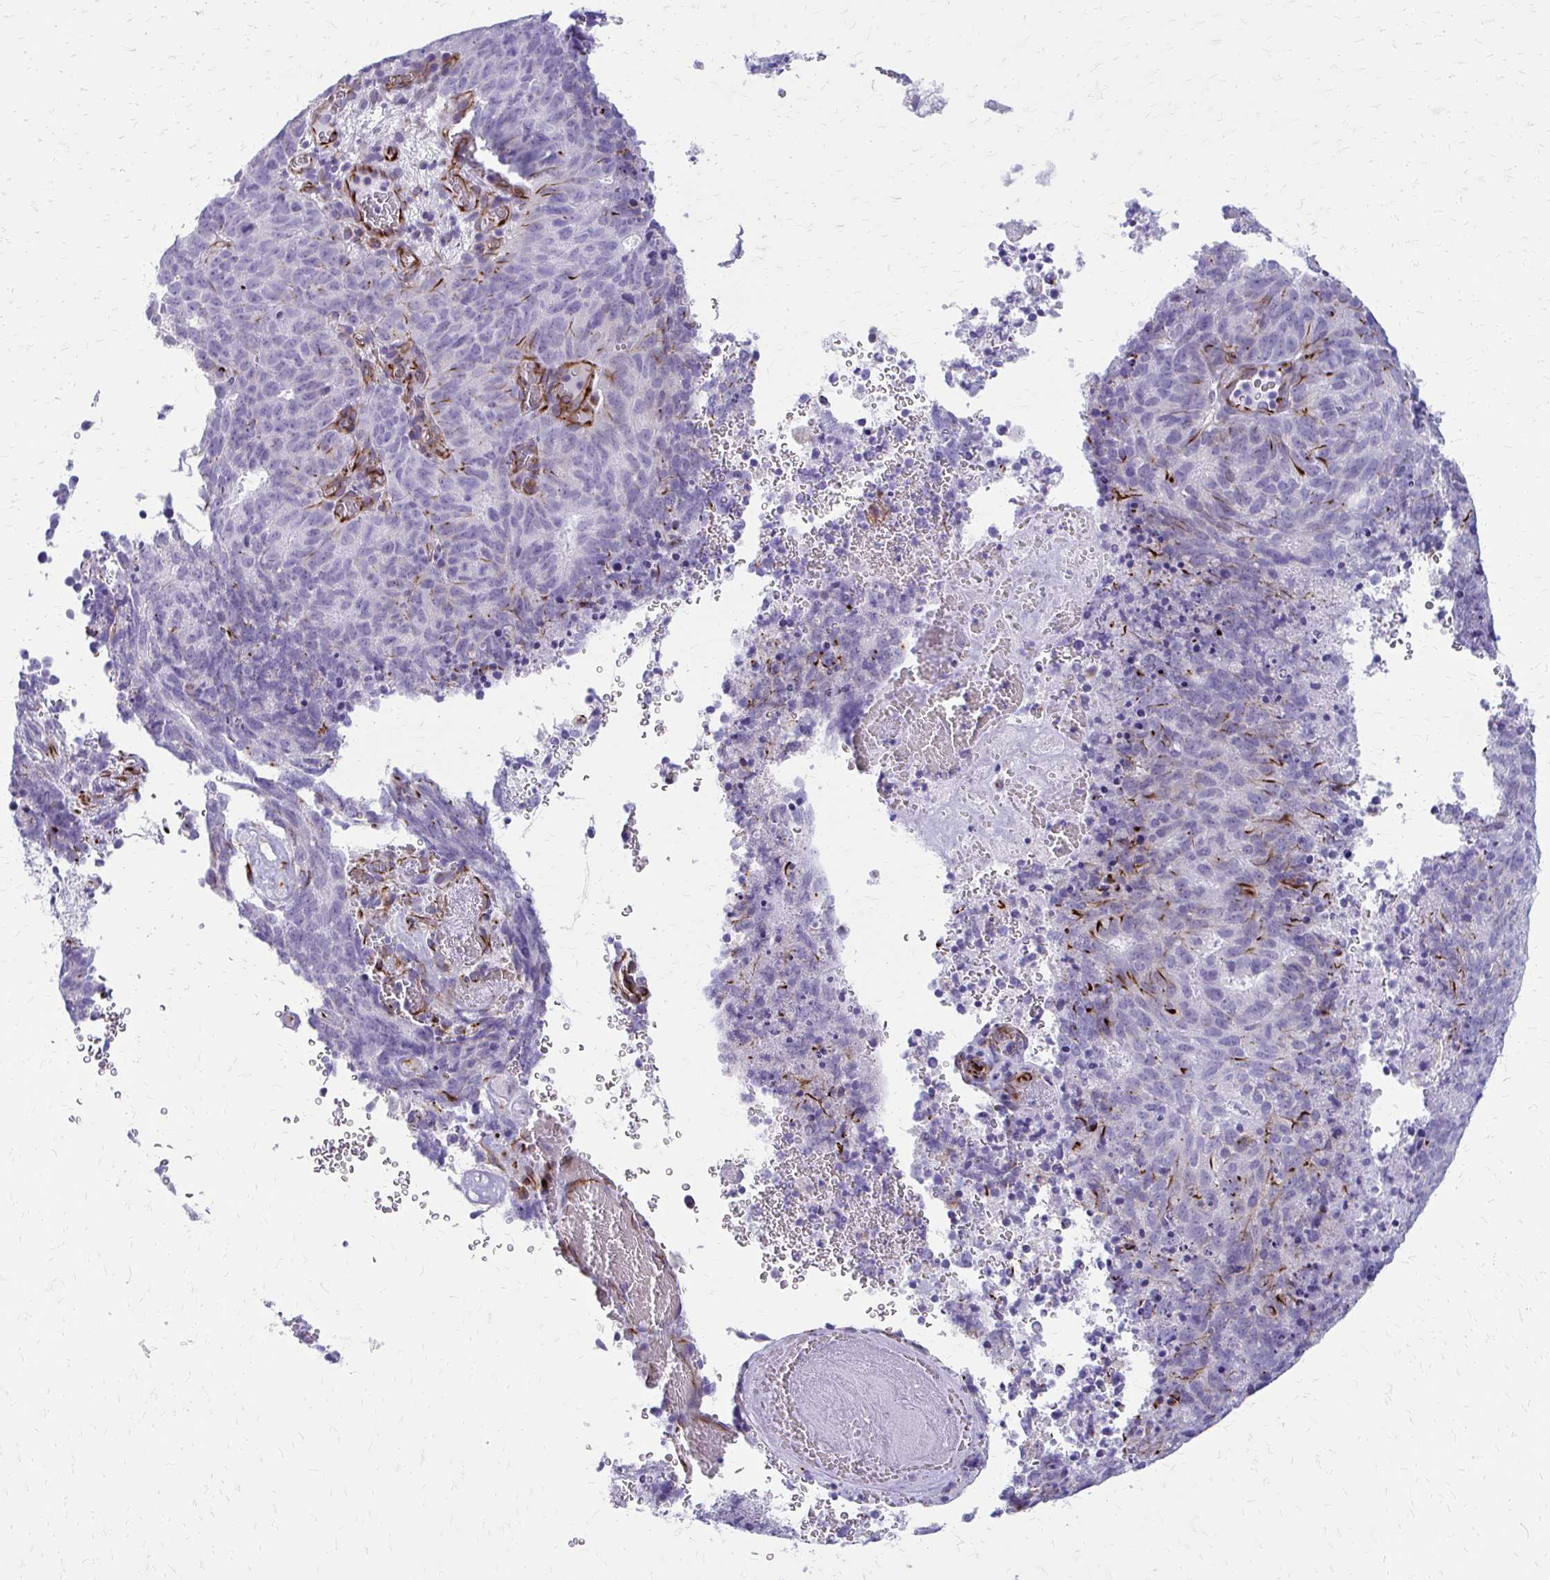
{"staining": {"intensity": "negative", "quantity": "none", "location": "none"}, "tissue": "cervical cancer", "cell_type": "Tumor cells", "image_type": "cancer", "snomed": [{"axis": "morphology", "description": "Adenocarcinoma, NOS"}, {"axis": "topography", "description": "Cervix"}], "caption": "Human cervical cancer stained for a protein using immunohistochemistry (IHC) exhibits no staining in tumor cells.", "gene": "TRIM6", "patient": {"sex": "female", "age": 38}}